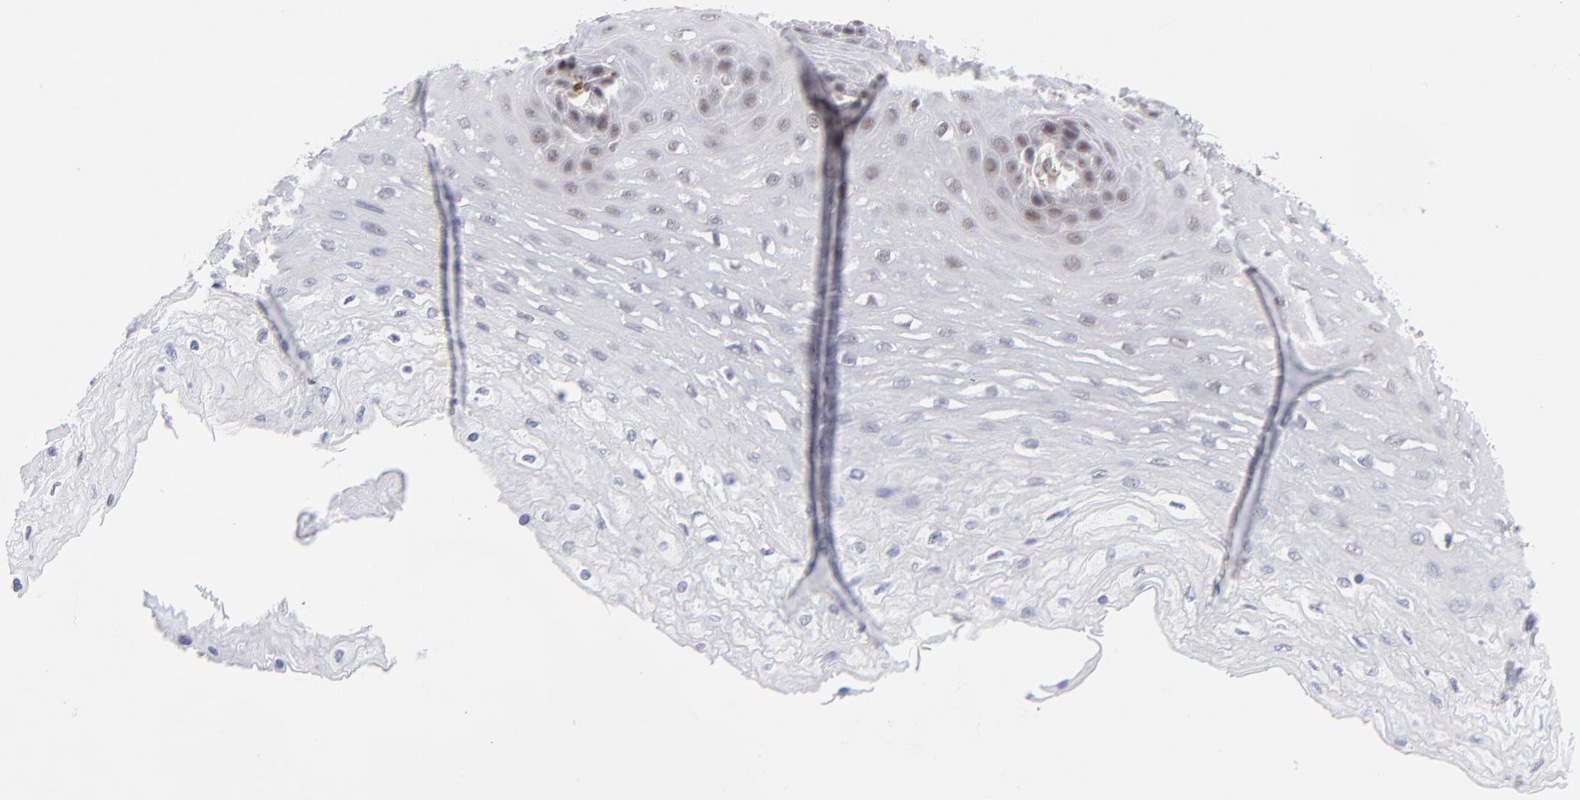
{"staining": {"intensity": "moderate", "quantity": "<25%", "location": "nuclear"}, "tissue": "esophagus", "cell_type": "Squamous epithelial cells", "image_type": "normal", "snomed": [{"axis": "morphology", "description": "Normal tissue, NOS"}, {"axis": "topography", "description": "Esophagus"}], "caption": "IHC of benign human esophagus shows low levels of moderate nuclear expression in about <25% of squamous epithelial cells. (Stains: DAB (3,3'-diaminobenzidine) in brown, nuclei in blue, Microscopy: brightfield microscopy at high magnification).", "gene": "NBN", "patient": {"sex": "female", "age": 72}}